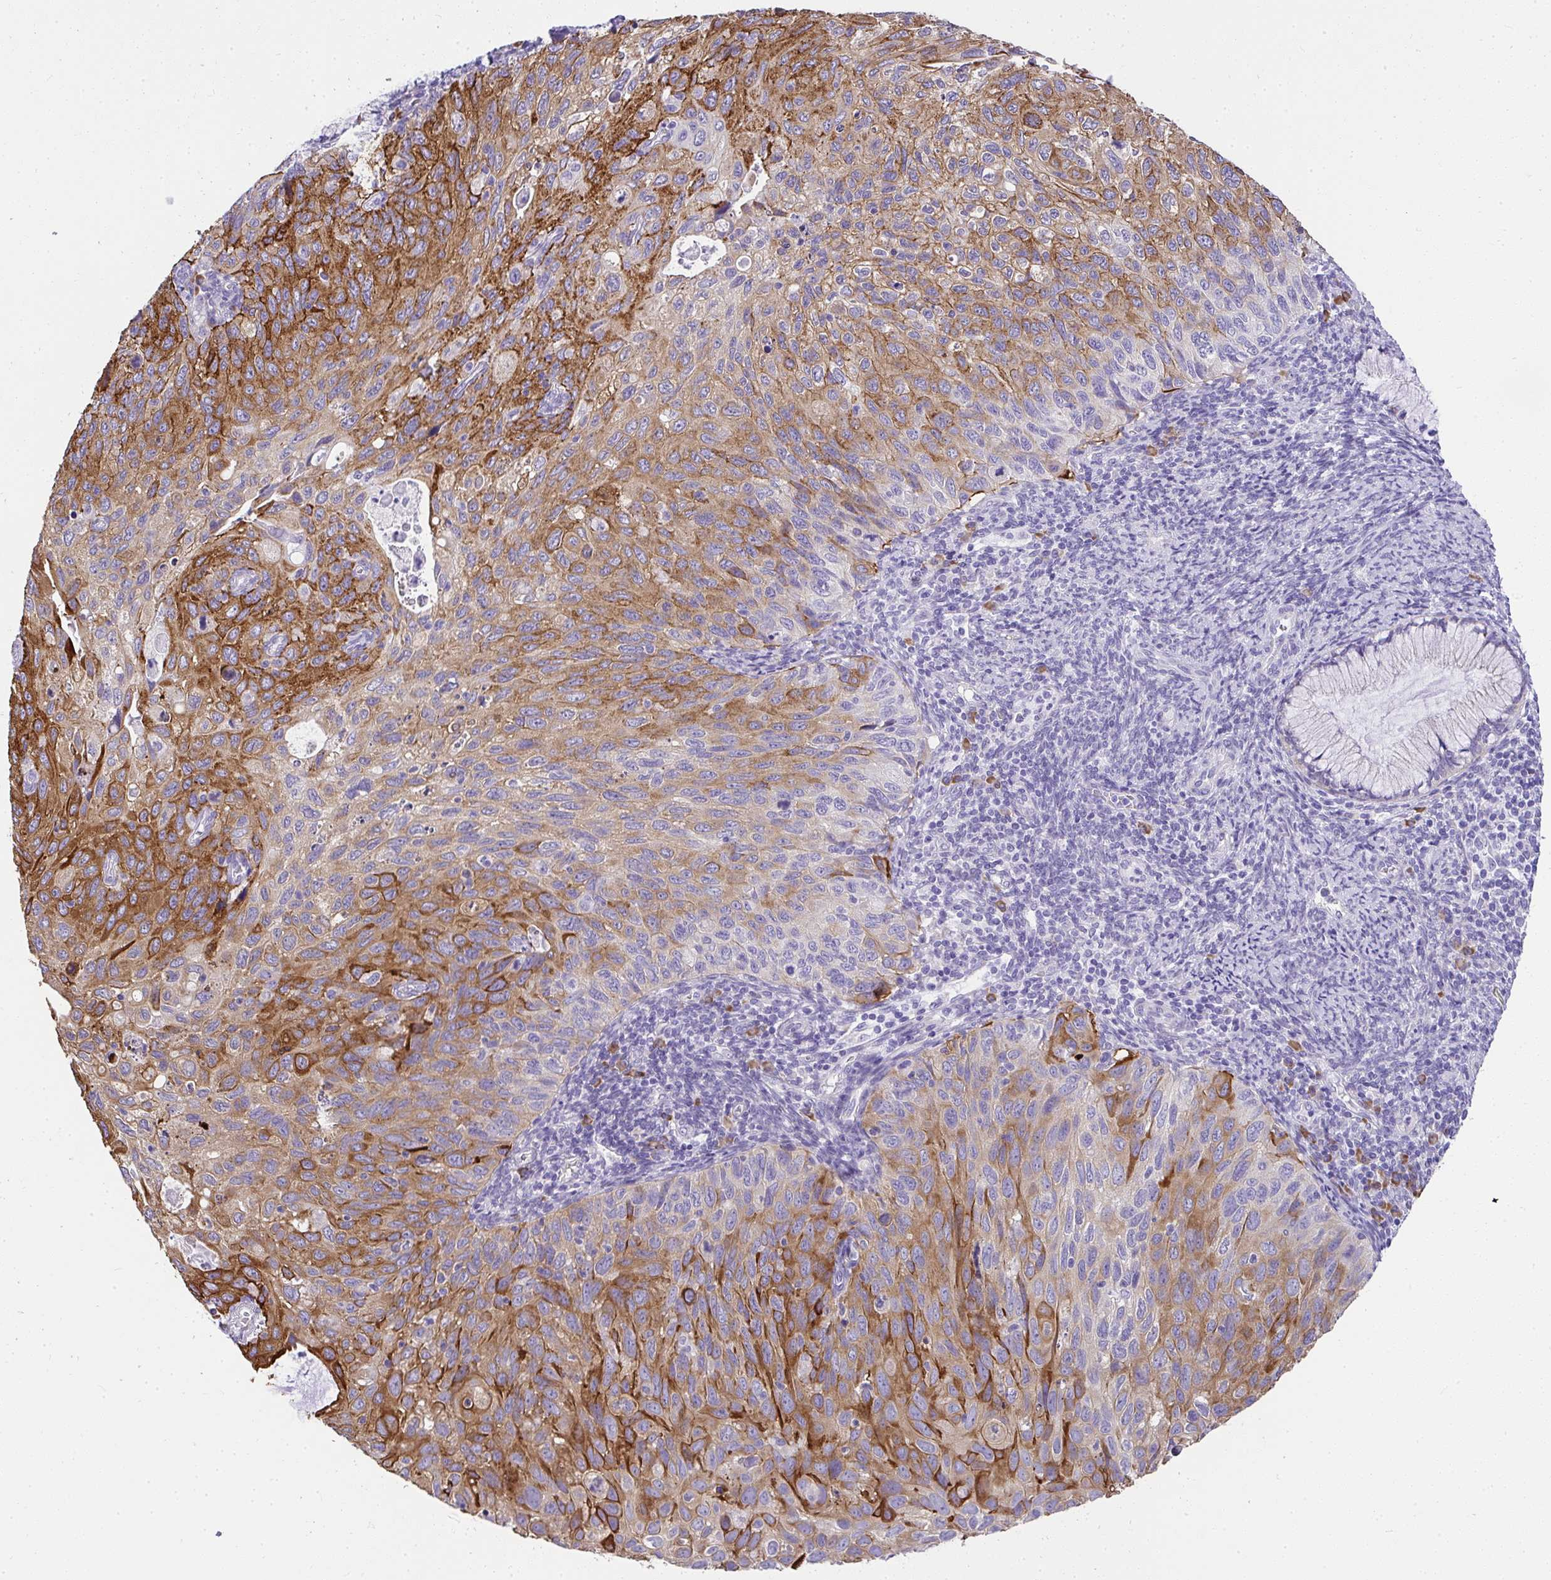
{"staining": {"intensity": "strong", "quantity": "25%-75%", "location": "cytoplasmic/membranous"}, "tissue": "cervical cancer", "cell_type": "Tumor cells", "image_type": "cancer", "snomed": [{"axis": "morphology", "description": "Squamous cell carcinoma, NOS"}, {"axis": "topography", "description": "Cervix"}], "caption": "Immunohistochemical staining of human cervical cancer (squamous cell carcinoma) reveals high levels of strong cytoplasmic/membranous protein expression in about 25%-75% of tumor cells. The staining was performed using DAB (3,3'-diaminobenzidine), with brown indicating positive protein expression. Nuclei are stained blue with hematoxylin.", "gene": "ADRA2C", "patient": {"sex": "female", "age": 70}}